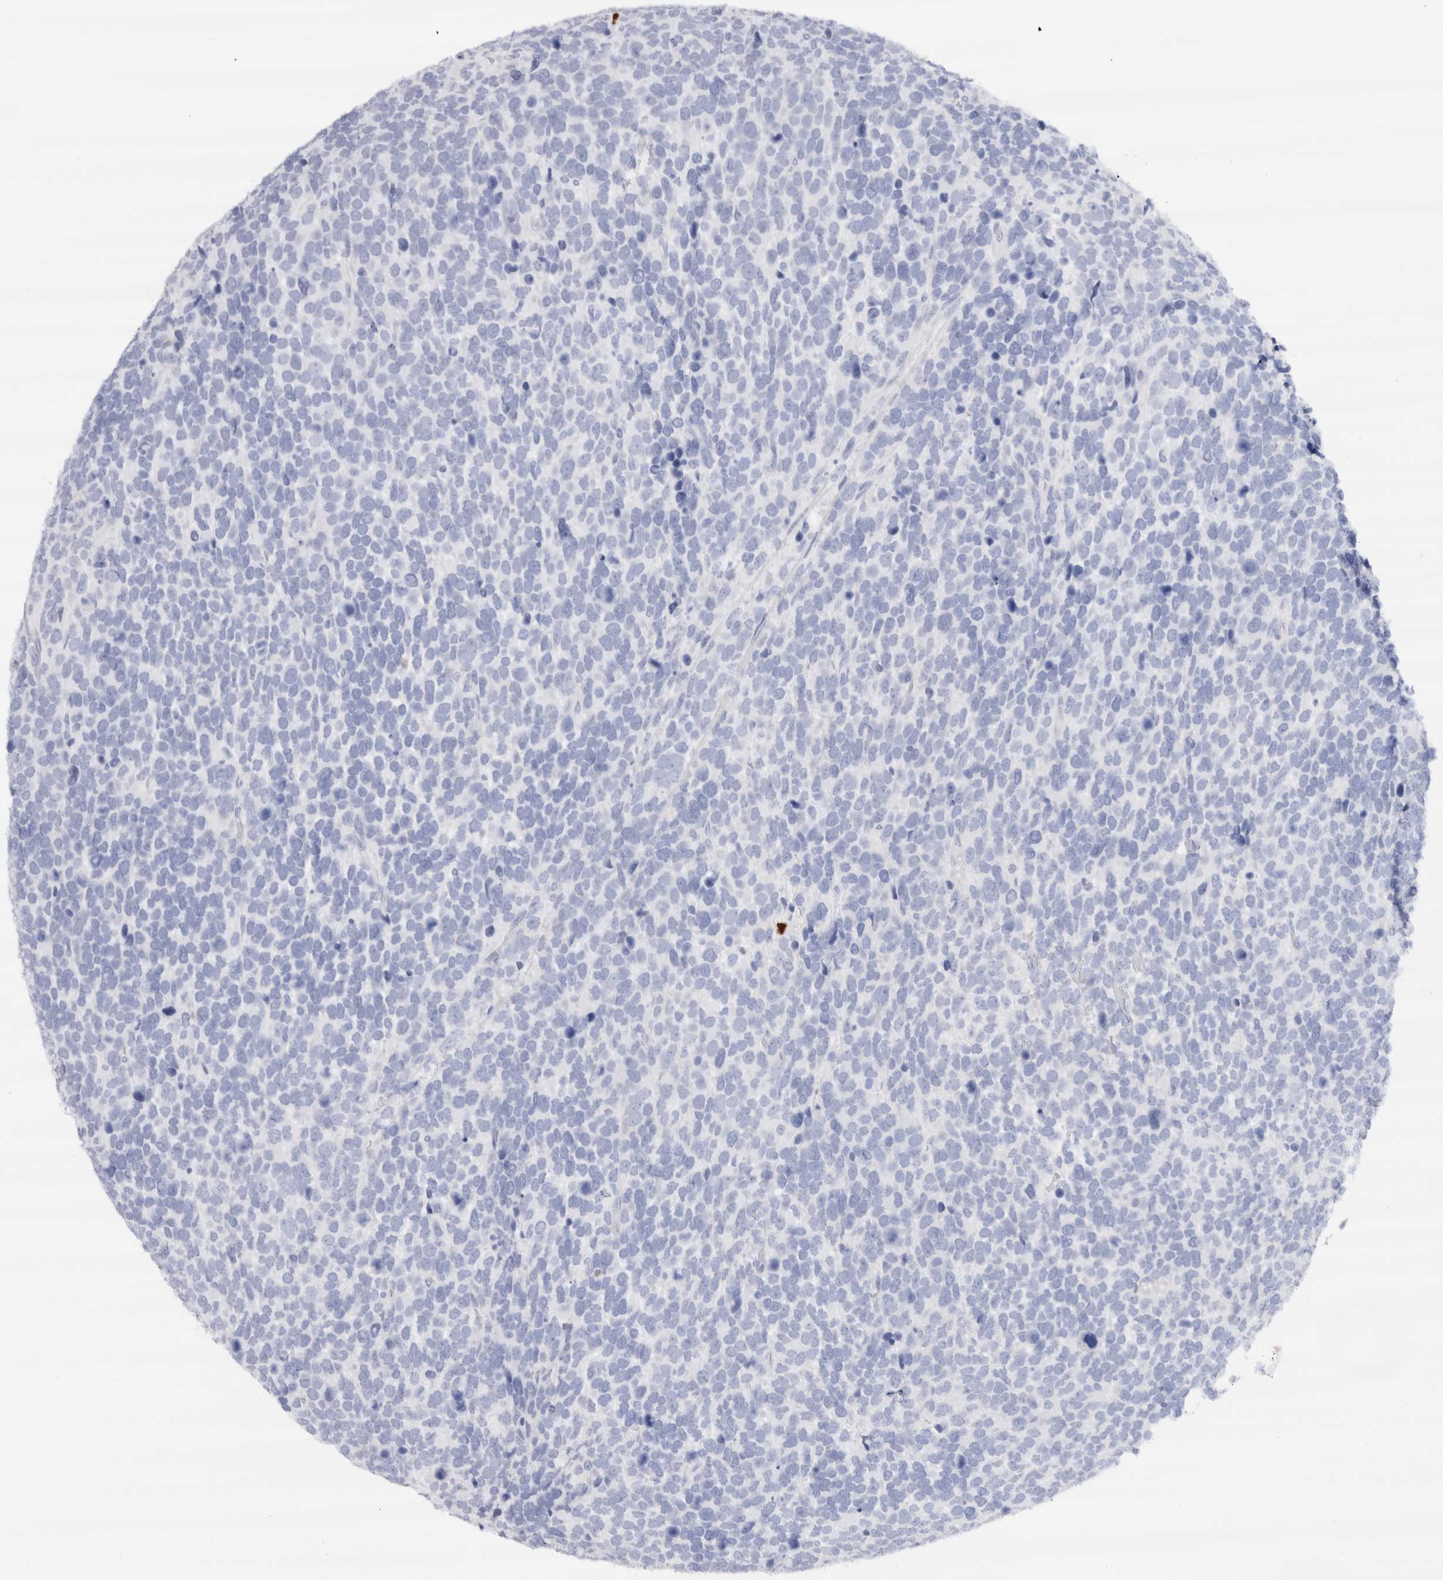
{"staining": {"intensity": "negative", "quantity": "none", "location": "none"}, "tissue": "urothelial cancer", "cell_type": "Tumor cells", "image_type": "cancer", "snomed": [{"axis": "morphology", "description": "Urothelial carcinoma, High grade"}, {"axis": "topography", "description": "Urinary bladder"}], "caption": "This is an immunohistochemistry micrograph of urothelial carcinoma (high-grade). There is no staining in tumor cells.", "gene": "SLC10A5", "patient": {"sex": "female", "age": 82}}